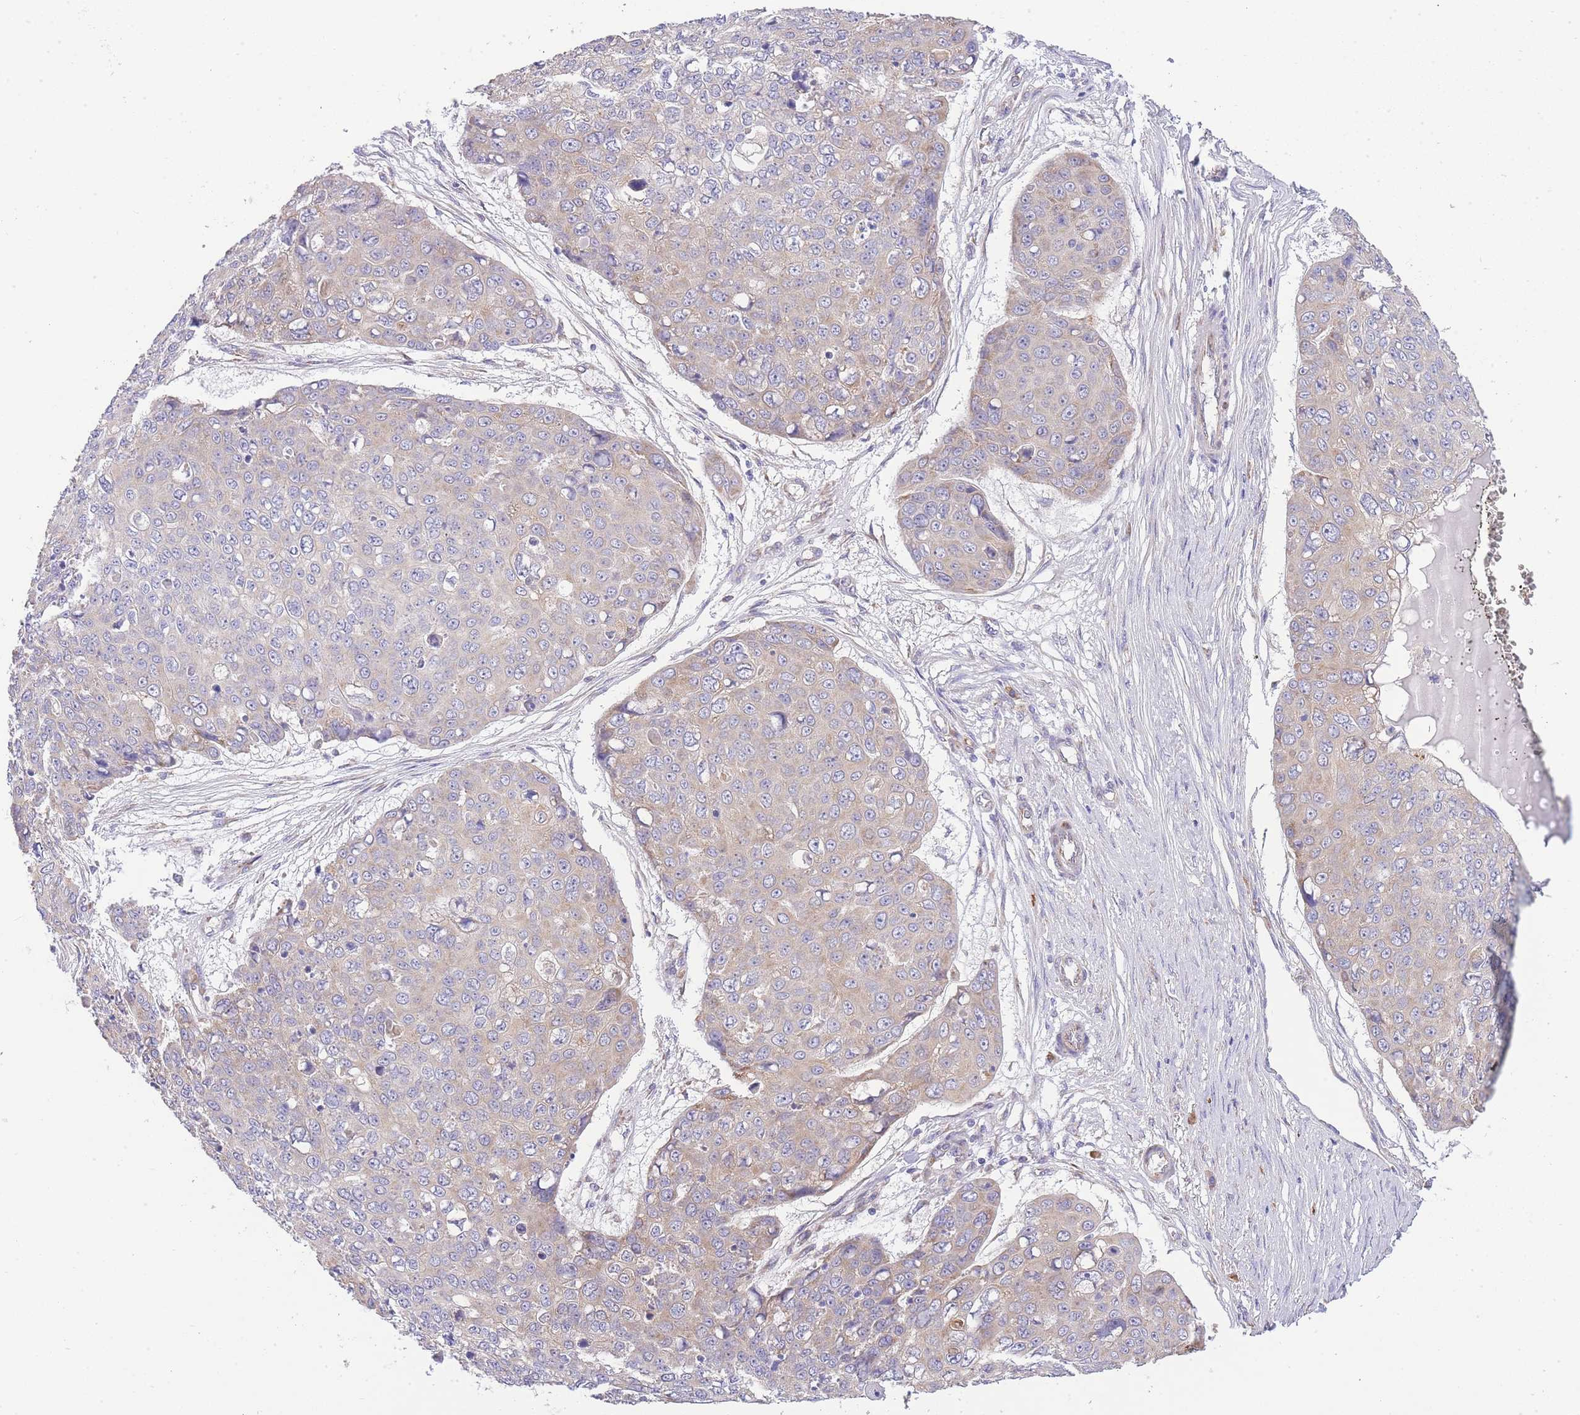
{"staining": {"intensity": "moderate", "quantity": "25%-75%", "location": "cytoplasmic/membranous"}, "tissue": "skin cancer", "cell_type": "Tumor cells", "image_type": "cancer", "snomed": [{"axis": "morphology", "description": "Squamous cell carcinoma, NOS"}, {"axis": "topography", "description": "Skin"}], "caption": "A photomicrograph showing moderate cytoplasmic/membranous staining in about 25%-75% of tumor cells in skin squamous cell carcinoma, as visualized by brown immunohistochemical staining.", "gene": "BEX1", "patient": {"sex": "male", "age": 71}}